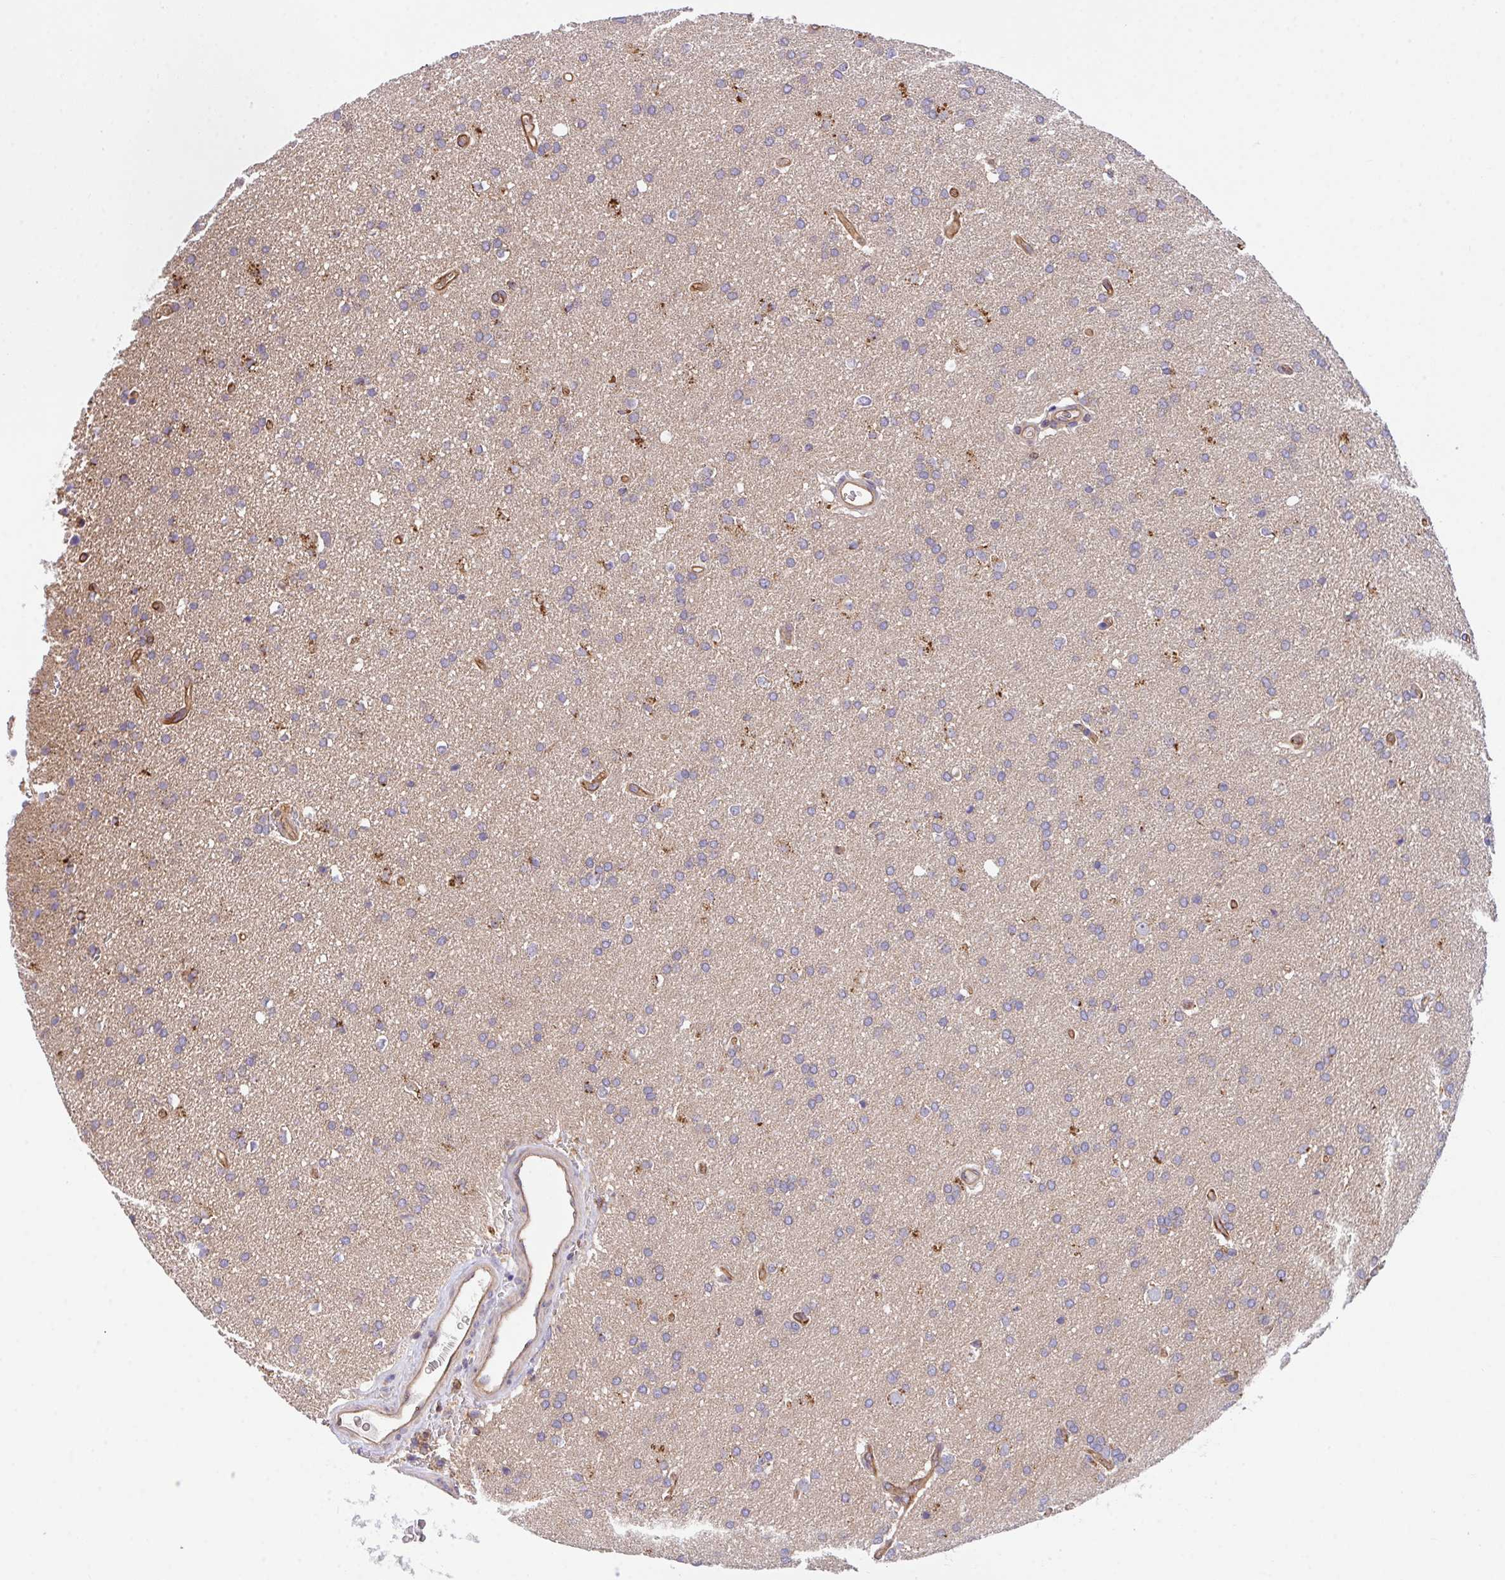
{"staining": {"intensity": "negative", "quantity": "none", "location": "none"}, "tissue": "glioma", "cell_type": "Tumor cells", "image_type": "cancer", "snomed": [{"axis": "morphology", "description": "Glioma, malignant, Low grade"}, {"axis": "topography", "description": "Brain"}], "caption": "The immunohistochemistry micrograph has no significant positivity in tumor cells of glioma tissue.", "gene": "C4orf36", "patient": {"sex": "female", "age": 34}}